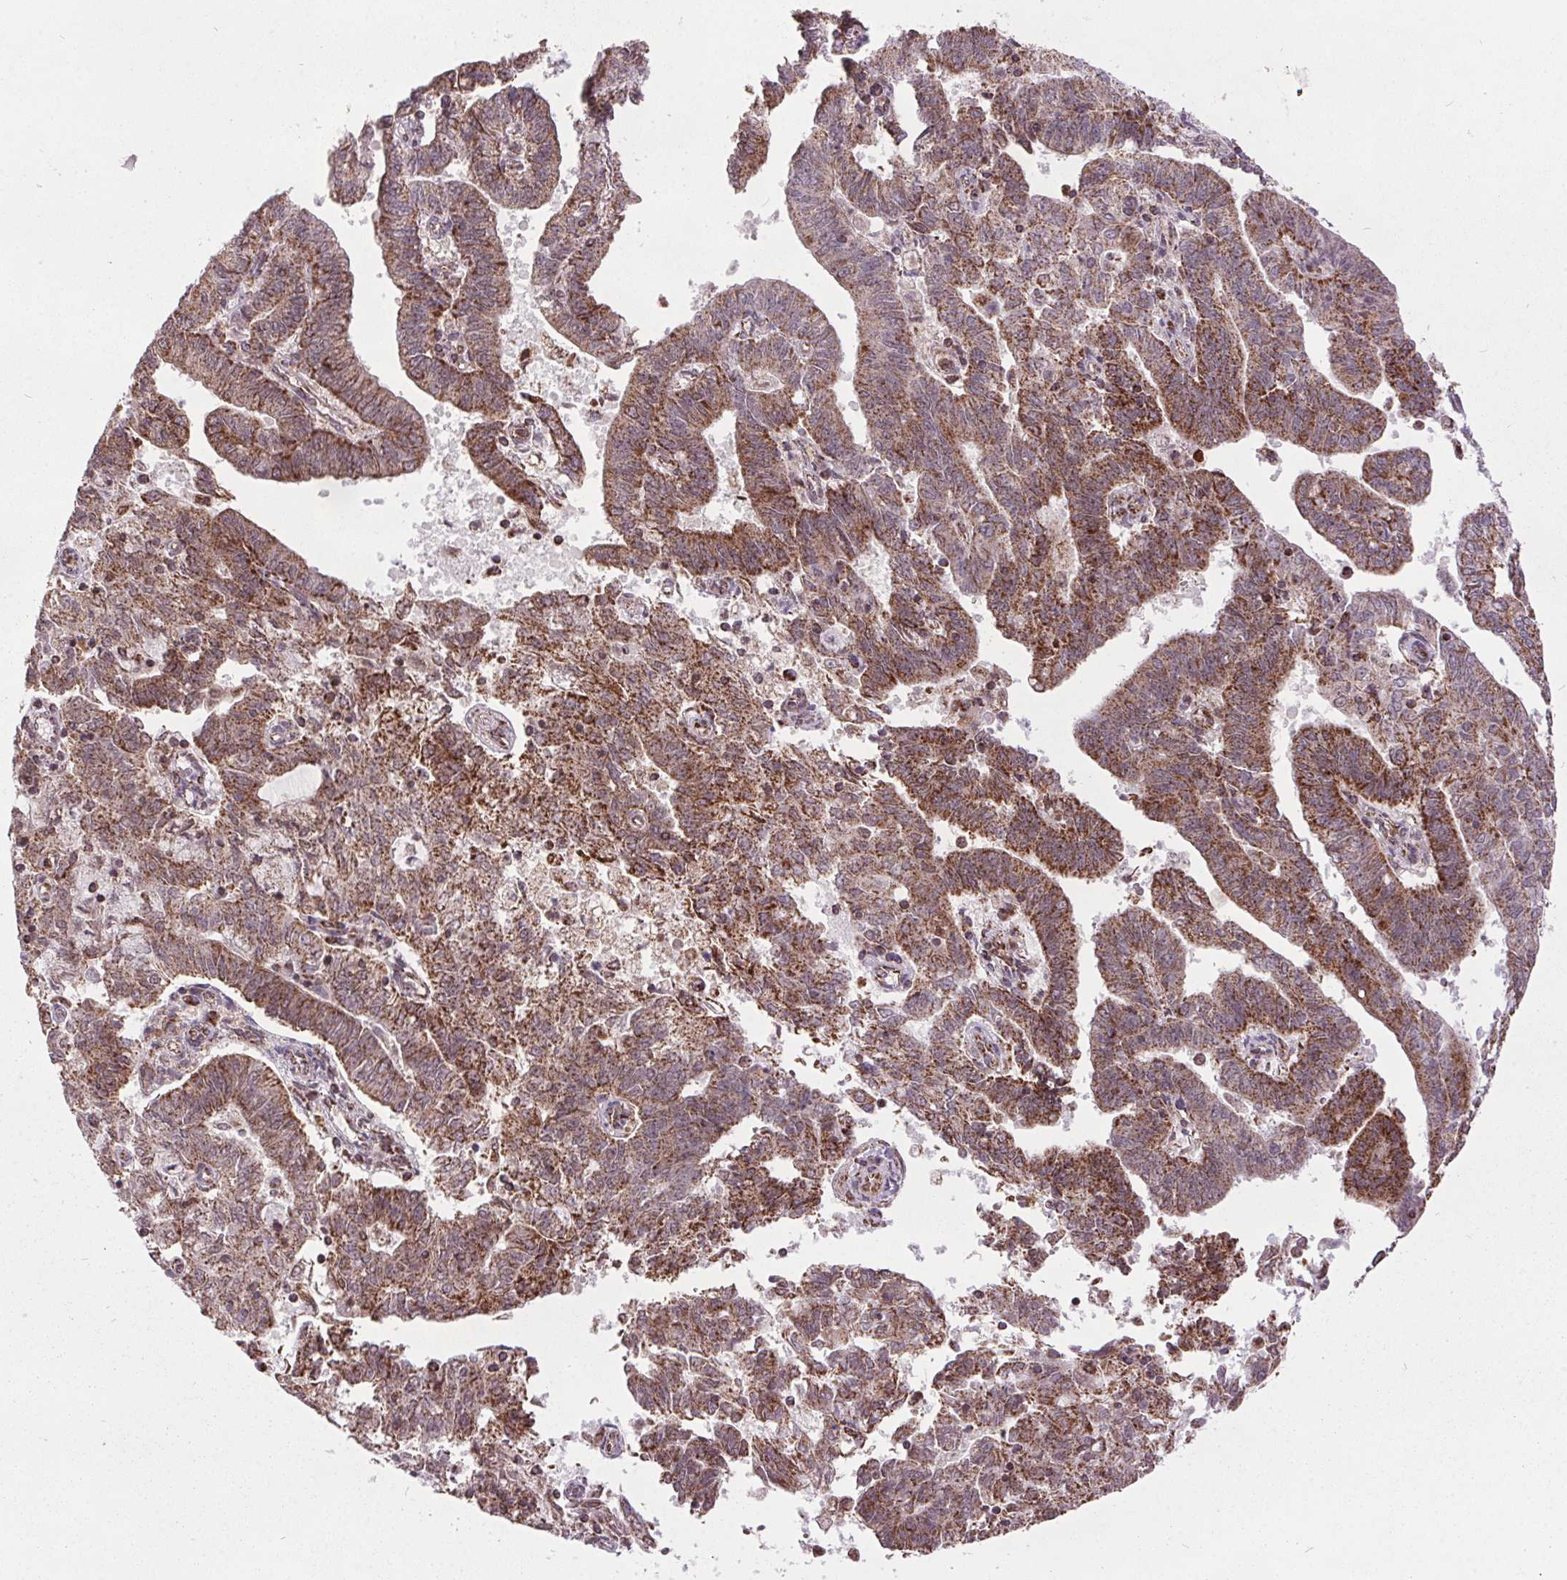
{"staining": {"intensity": "moderate", "quantity": ">75%", "location": "cytoplasmic/membranous"}, "tissue": "endometrial cancer", "cell_type": "Tumor cells", "image_type": "cancer", "snomed": [{"axis": "morphology", "description": "Adenocarcinoma, NOS"}, {"axis": "topography", "description": "Endometrium"}], "caption": "IHC of endometrial cancer exhibits medium levels of moderate cytoplasmic/membranous staining in about >75% of tumor cells.", "gene": "NDUFS6", "patient": {"sex": "female", "age": 82}}